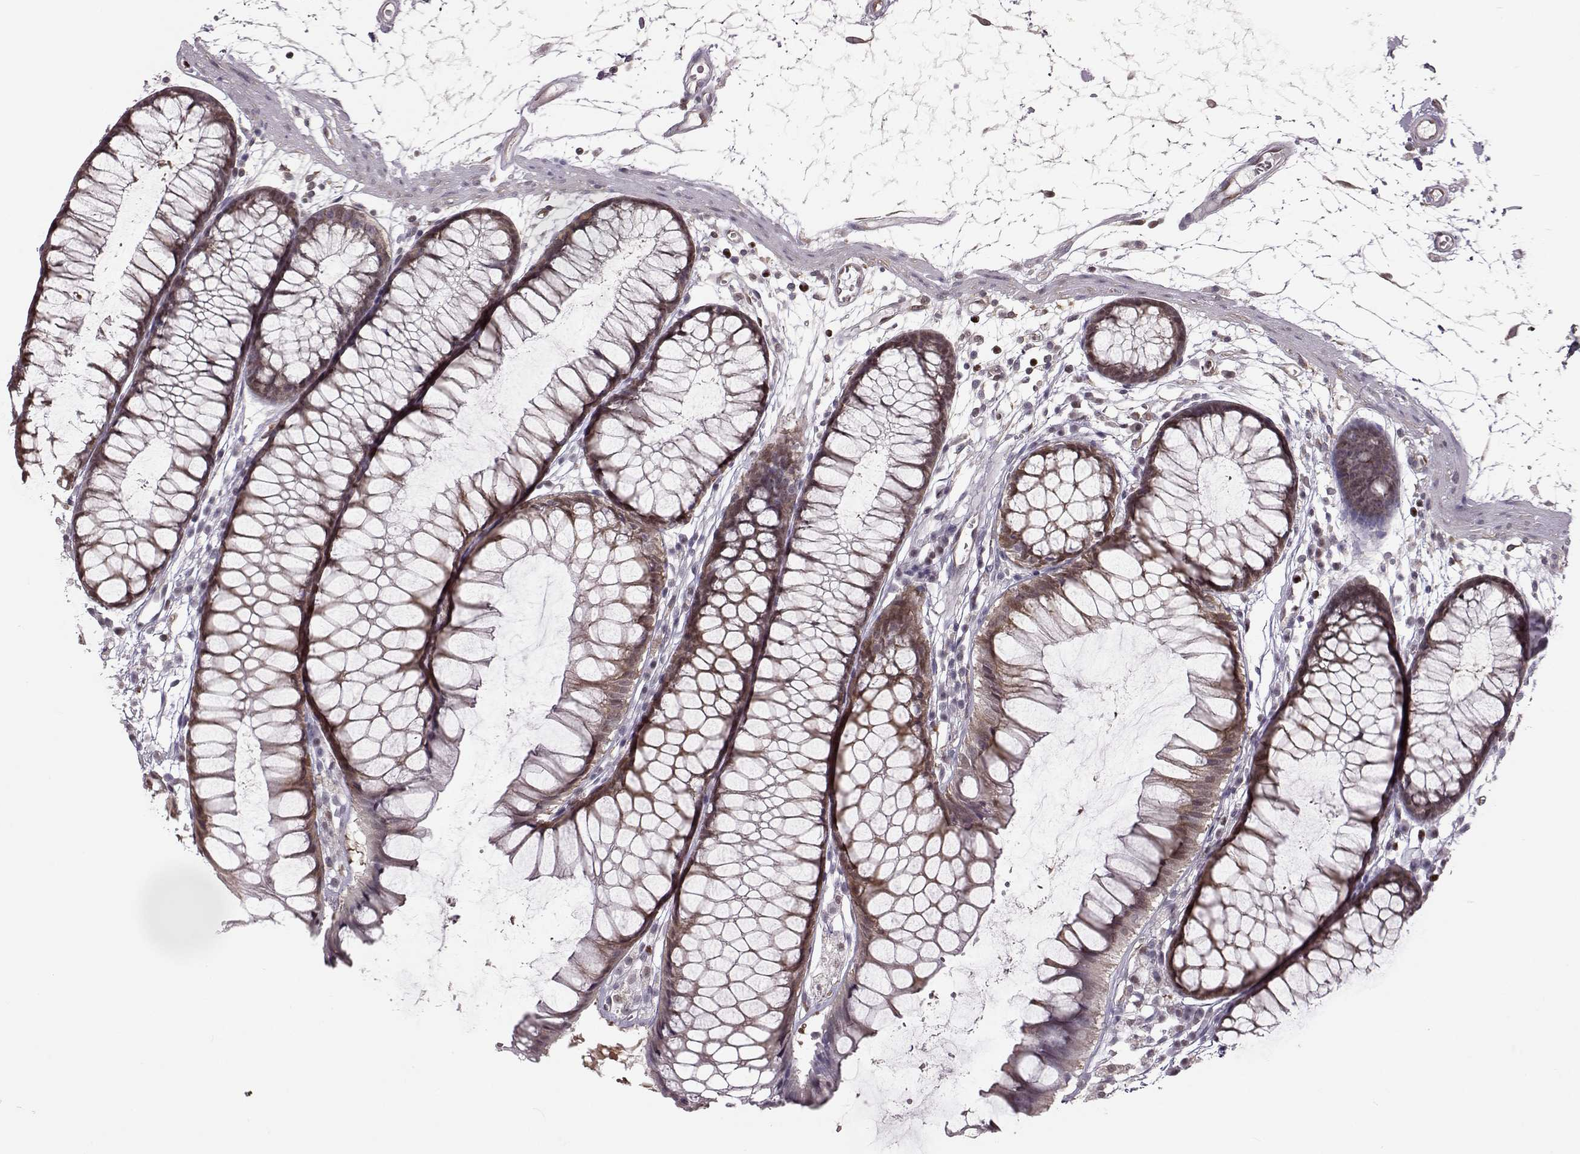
{"staining": {"intensity": "moderate", "quantity": "<25%", "location": "cytoplasmic/membranous,nuclear"}, "tissue": "colon", "cell_type": "Endothelial cells", "image_type": "normal", "snomed": [{"axis": "morphology", "description": "Normal tissue, NOS"}, {"axis": "morphology", "description": "Adenocarcinoma, NOS"}, {"axis": "topography", "description": "Colon"}], "caption": "Immunohistochemical staining of unremarkable colon shows <25% levels of moderate cytoplasmic/membranous,nuclear protein staining in approximately <25% of endothelial cells. The staining was performed using DAB to visualize the protein expression in brown, while the nuclei were stained in blue with hematoxylin (Magnification: 20x).", "gene": "KLF6", "patient": {"sex": "male", "age": 65}}